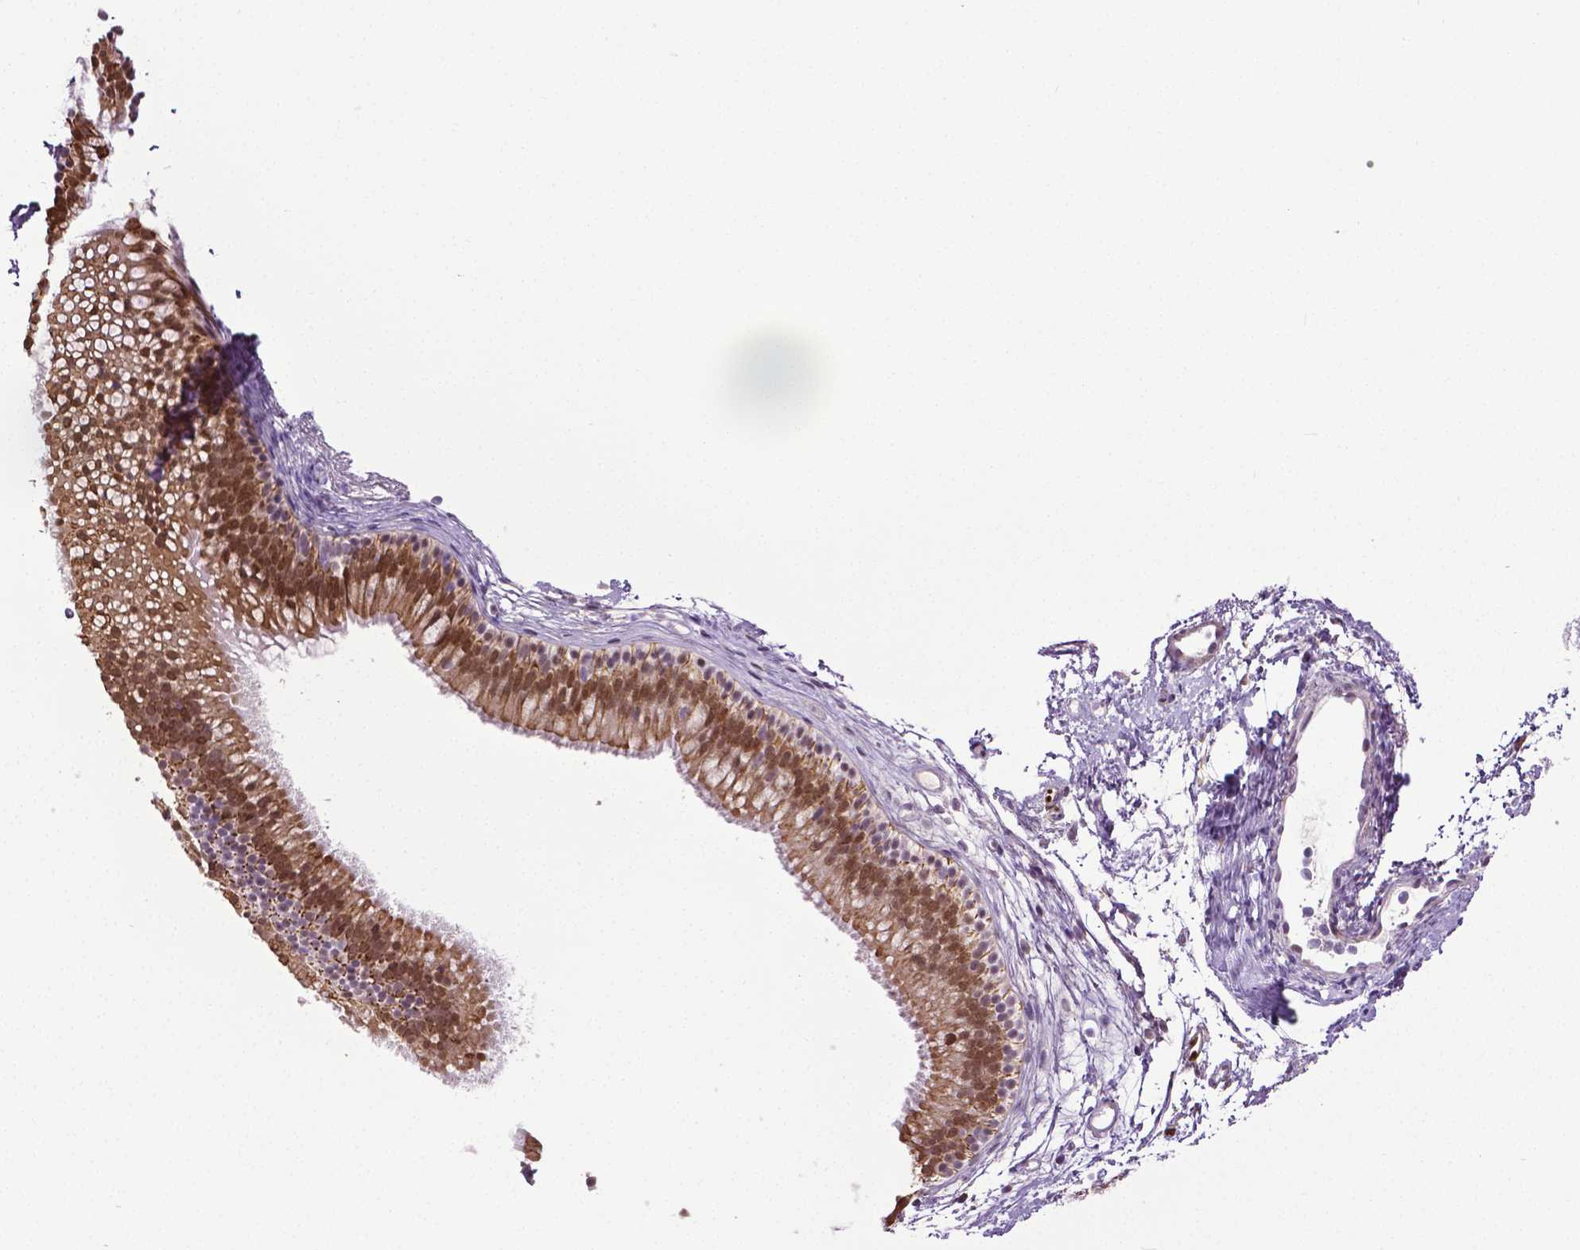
{"staining": {"intensity": "moderate", "quantity": ">75%", "location": "cytoplasmic/membranous,nuclear"}, "tissue": "nasopharynx", "cell_type": "Respiratory epithelial cells", "image_type": "normal", "snomed": [{"axis": "morphology", "description": "Normal tissue, NOS"}, {"axis": "topography", "description": "Nasopharynx"}], "caption": "This photomicrograph shows benign nasopharynx stained with IHC to label a protein in brown. The cytoplasmic/membranous,nuclear of respiratory epithelial cells show moderate positivity for the protein. Nuclei are counter-stained blue.", "gene": "PTGER3", "patient": {"sex": "male", "age": 58}}